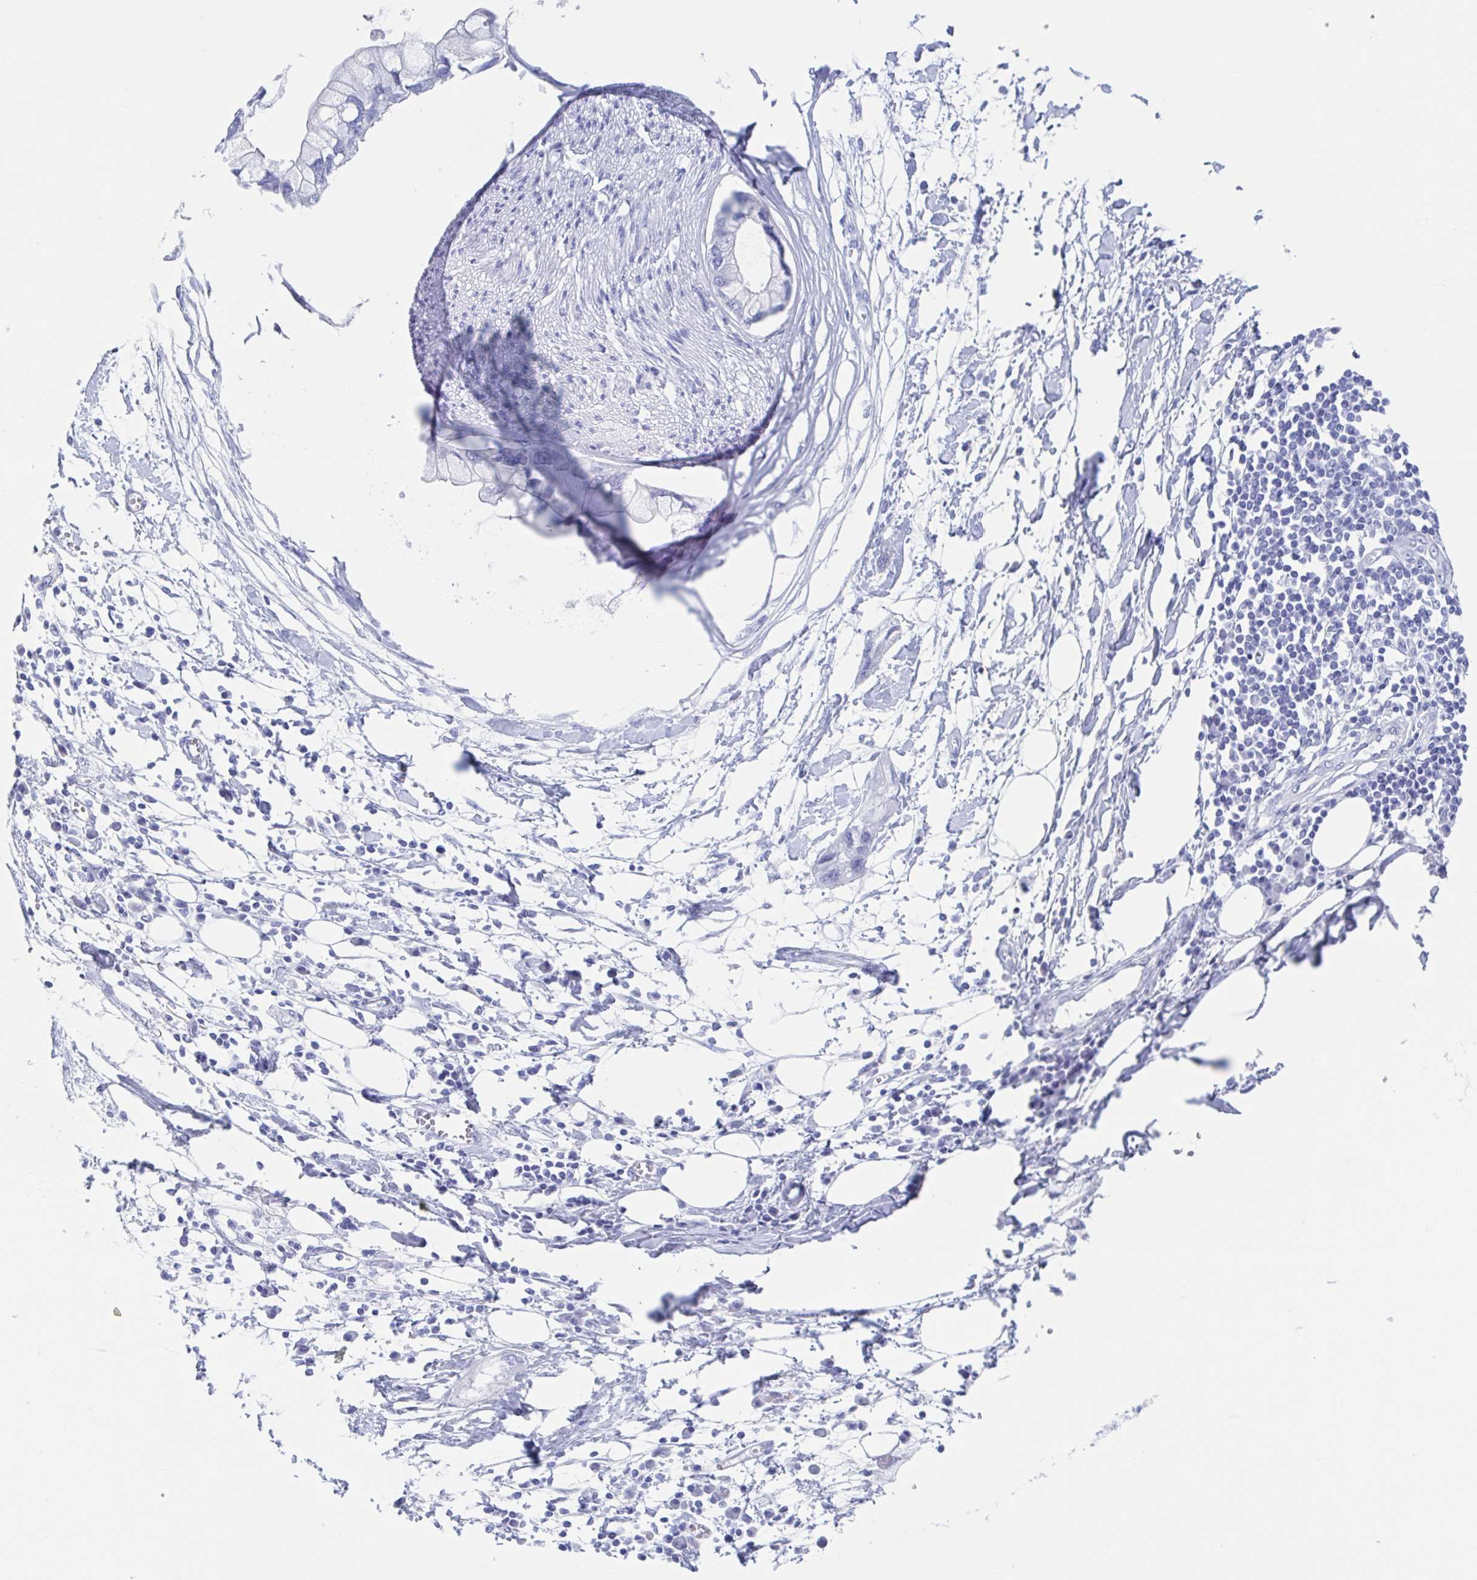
{"staining": {"intensity": "negative", "quantity": "none", "location": "none"}, "tissue": "pancreatic cancer", "cell_type": "Tumor cells", "image_type": "cancer", "snomed": [{"axis": "morphology", "description": "Adenocarcinoma, NOS"}, {"axis": "topography", "description": "Pancreas"}], "caption": "The immunohistochemistry (IHC) image has no significant expression in tumor cells of pancreatic cancer (adenocarcinoma) tissue.", "gene": "C10orf53", "patient": {"sex": "female", "age": 73}}